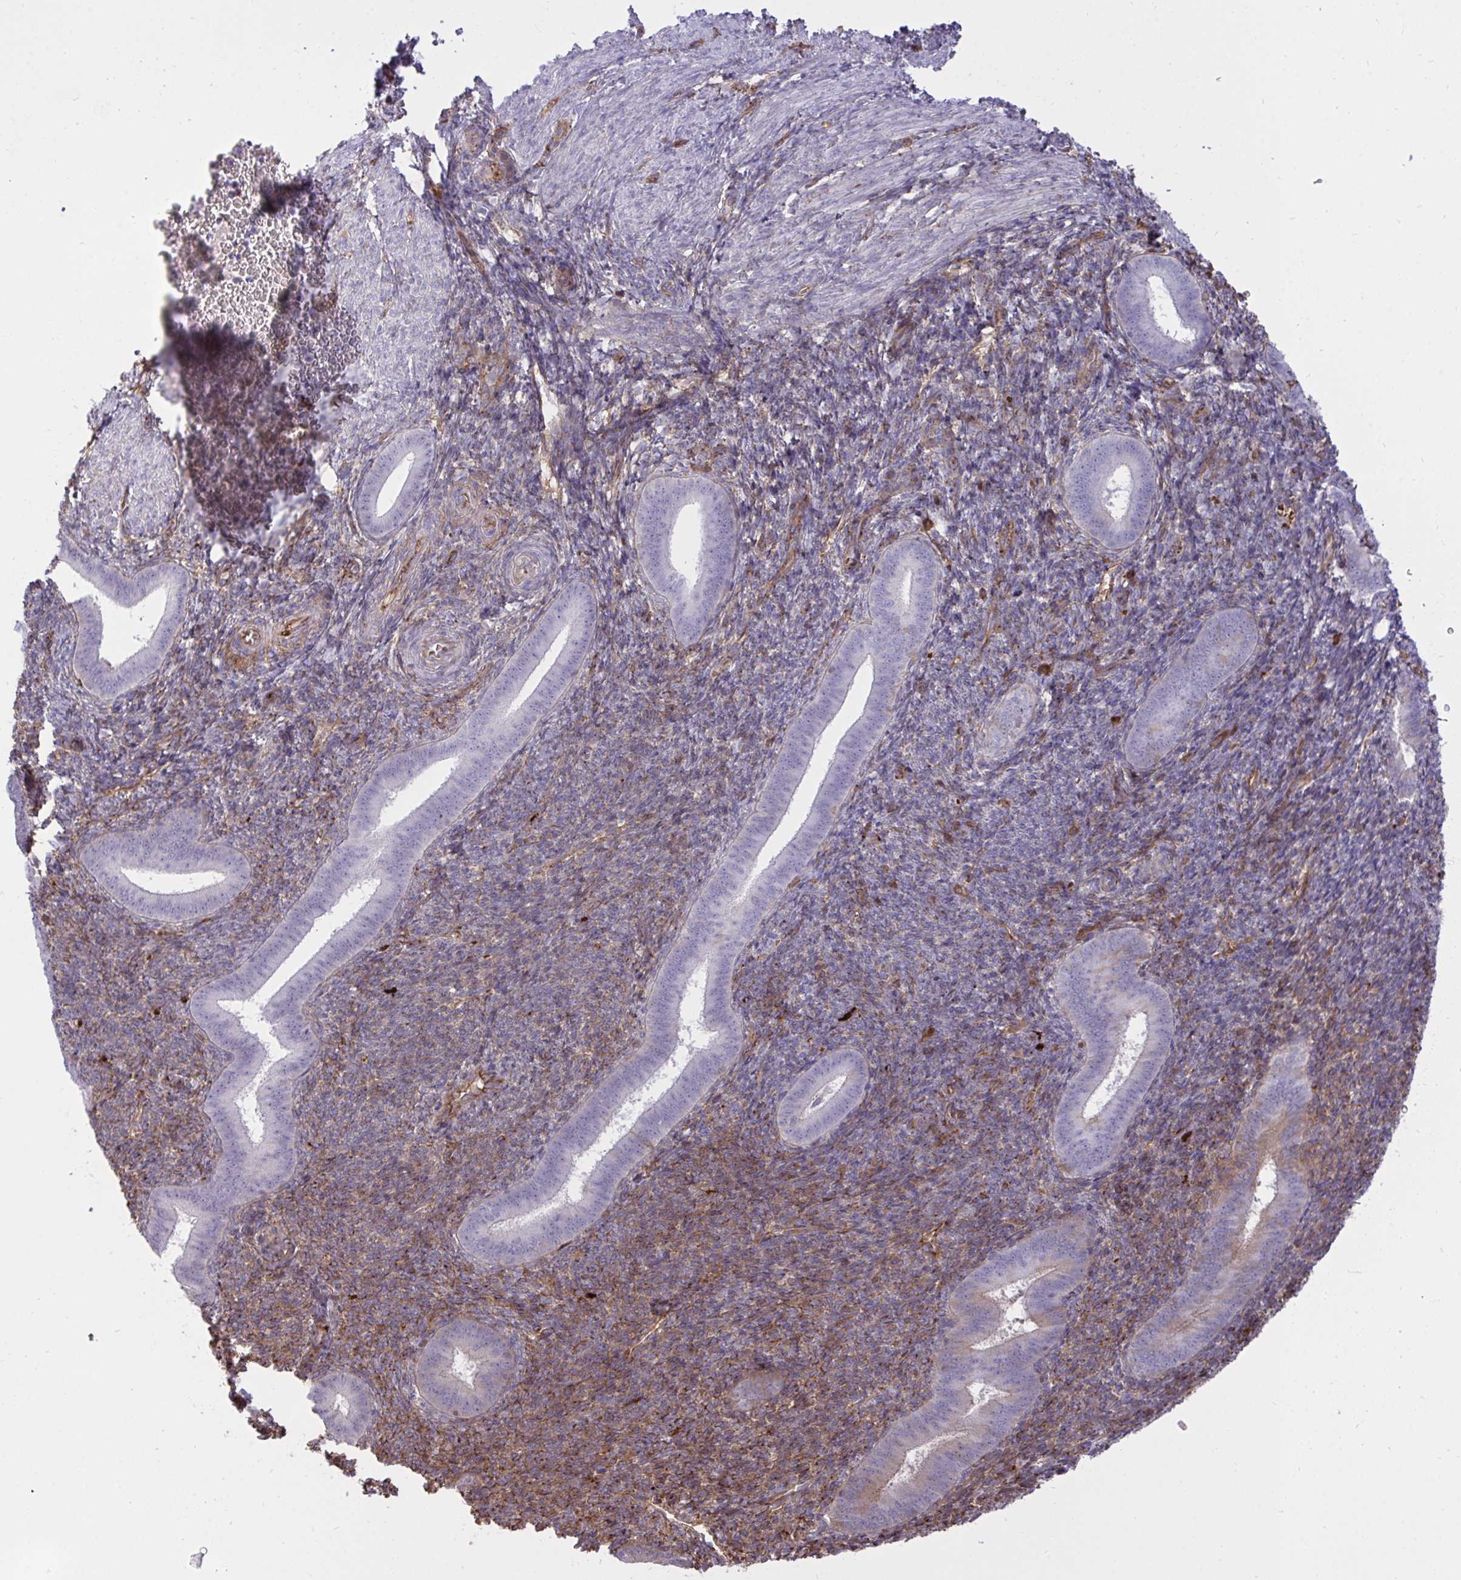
{"staining": {"intensity": "moderate", "quantity": "<25%", "location": "cytoplasmic/membranous"}, "tissue": "endometrium", "cell_type": "Cells in endometrial stroma", "image_type": "normal", "snomed": [{"axis": "morphology", "description": "Normal tissue, NOS"}, {"axis": "topography", "description": "Endometrium"}], "caption": "The image exhibits a brown stain indicating the presence of a protein in the cytoplasmic/membranous of cells in endometrial stroma in endometrium.", "gene": "F2", "patient": {"sex": "female", "age": 25}}